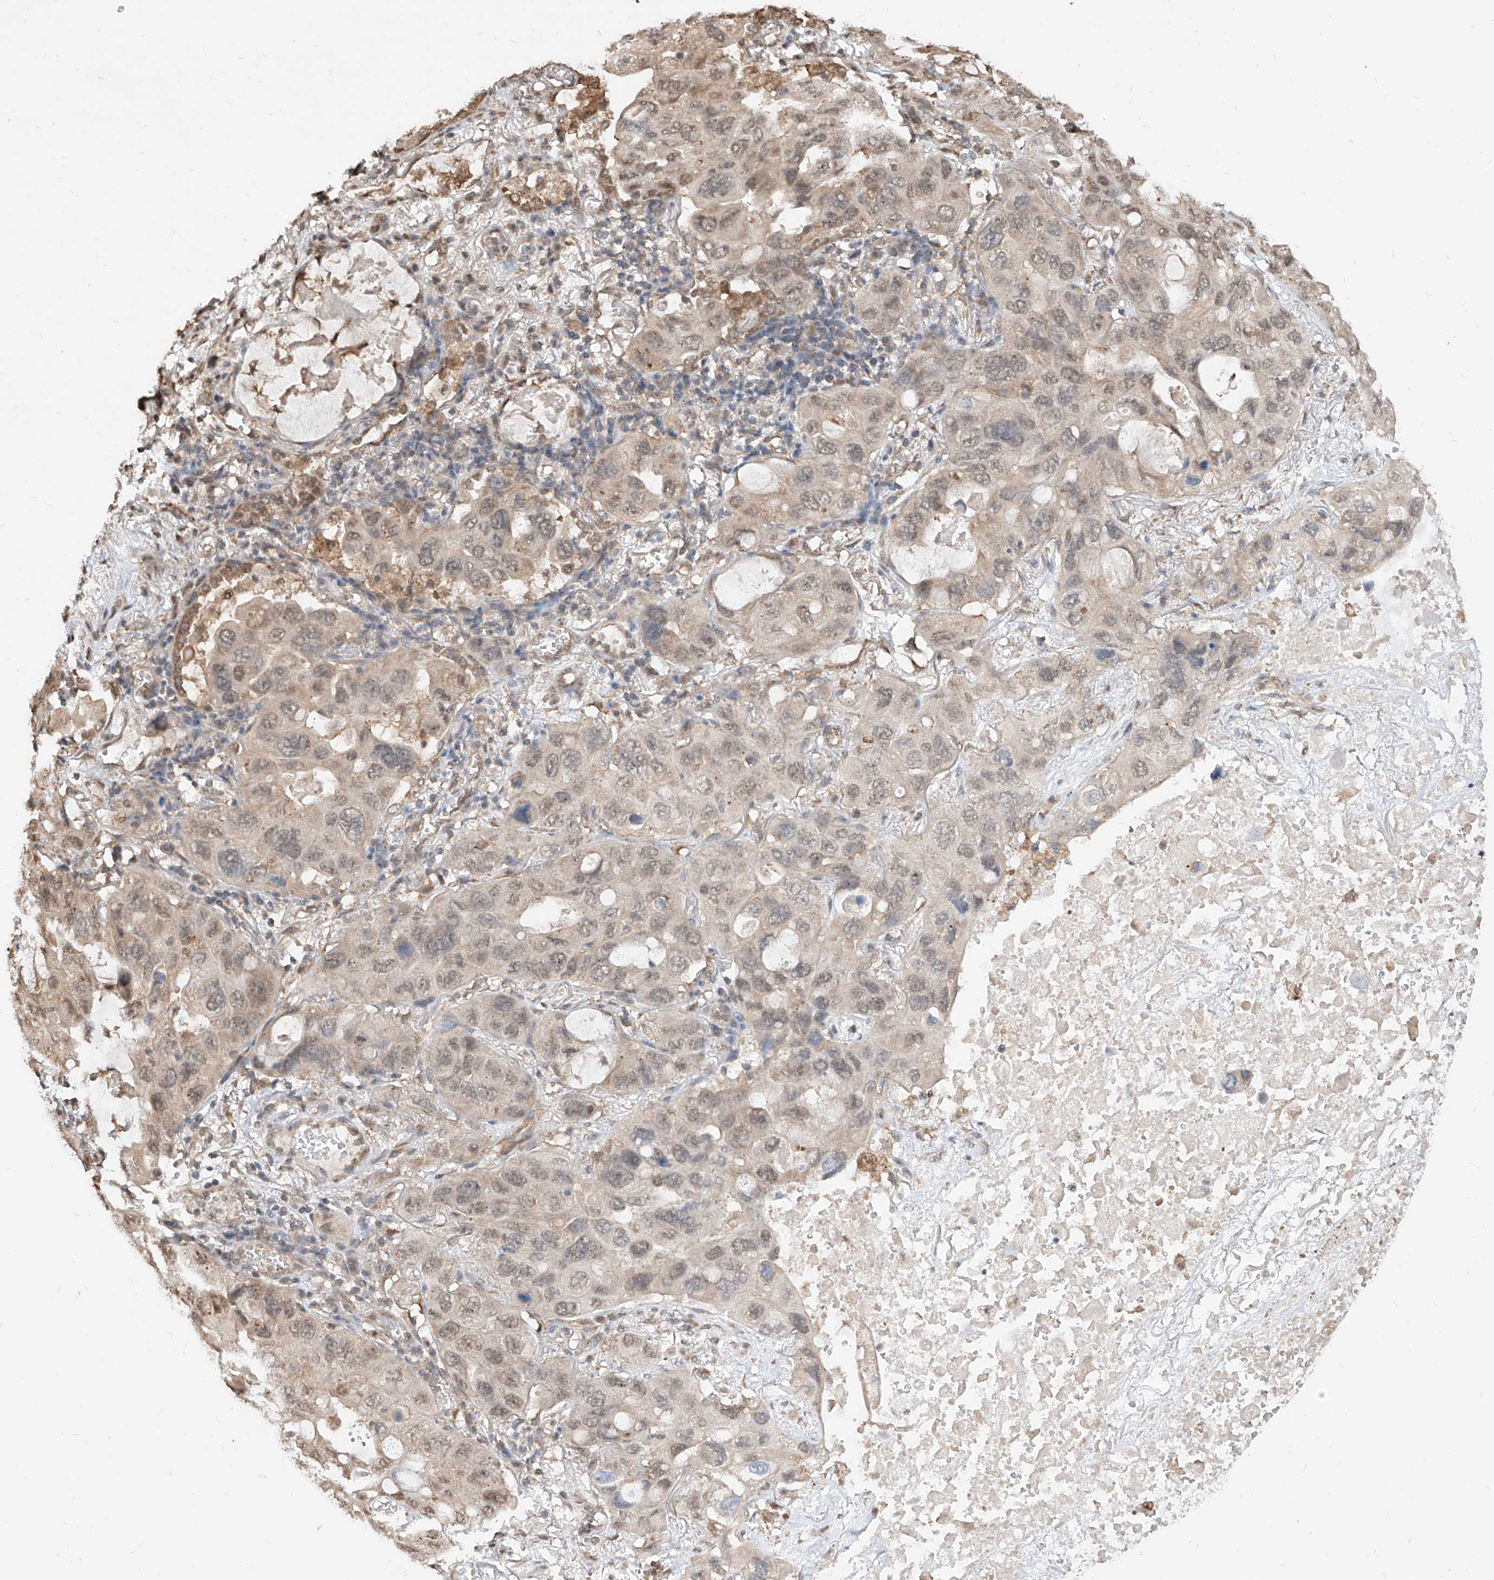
{"staining": {"intensity": "weak", "quantity": "25%-75%", "location": "nuclear"}, "tissue": "lung cancer", "cell_type": "Tumor cells", "image_type": "cancer", "snomed": [{"axis": "morphology", "description": "Squamous cell carcinoma, NOS"}, {"axis": "topography", "description": "Lung"}], "caption": "Approximately 25%-75% of tumor cells in lung cancer (squamous cell carcinoma) exhibit weak nuclear protein staining as visualized by brown immunohistochemical staining.", "gene": "C8orf82", "patient": {"sex": "female", "age": 73}}